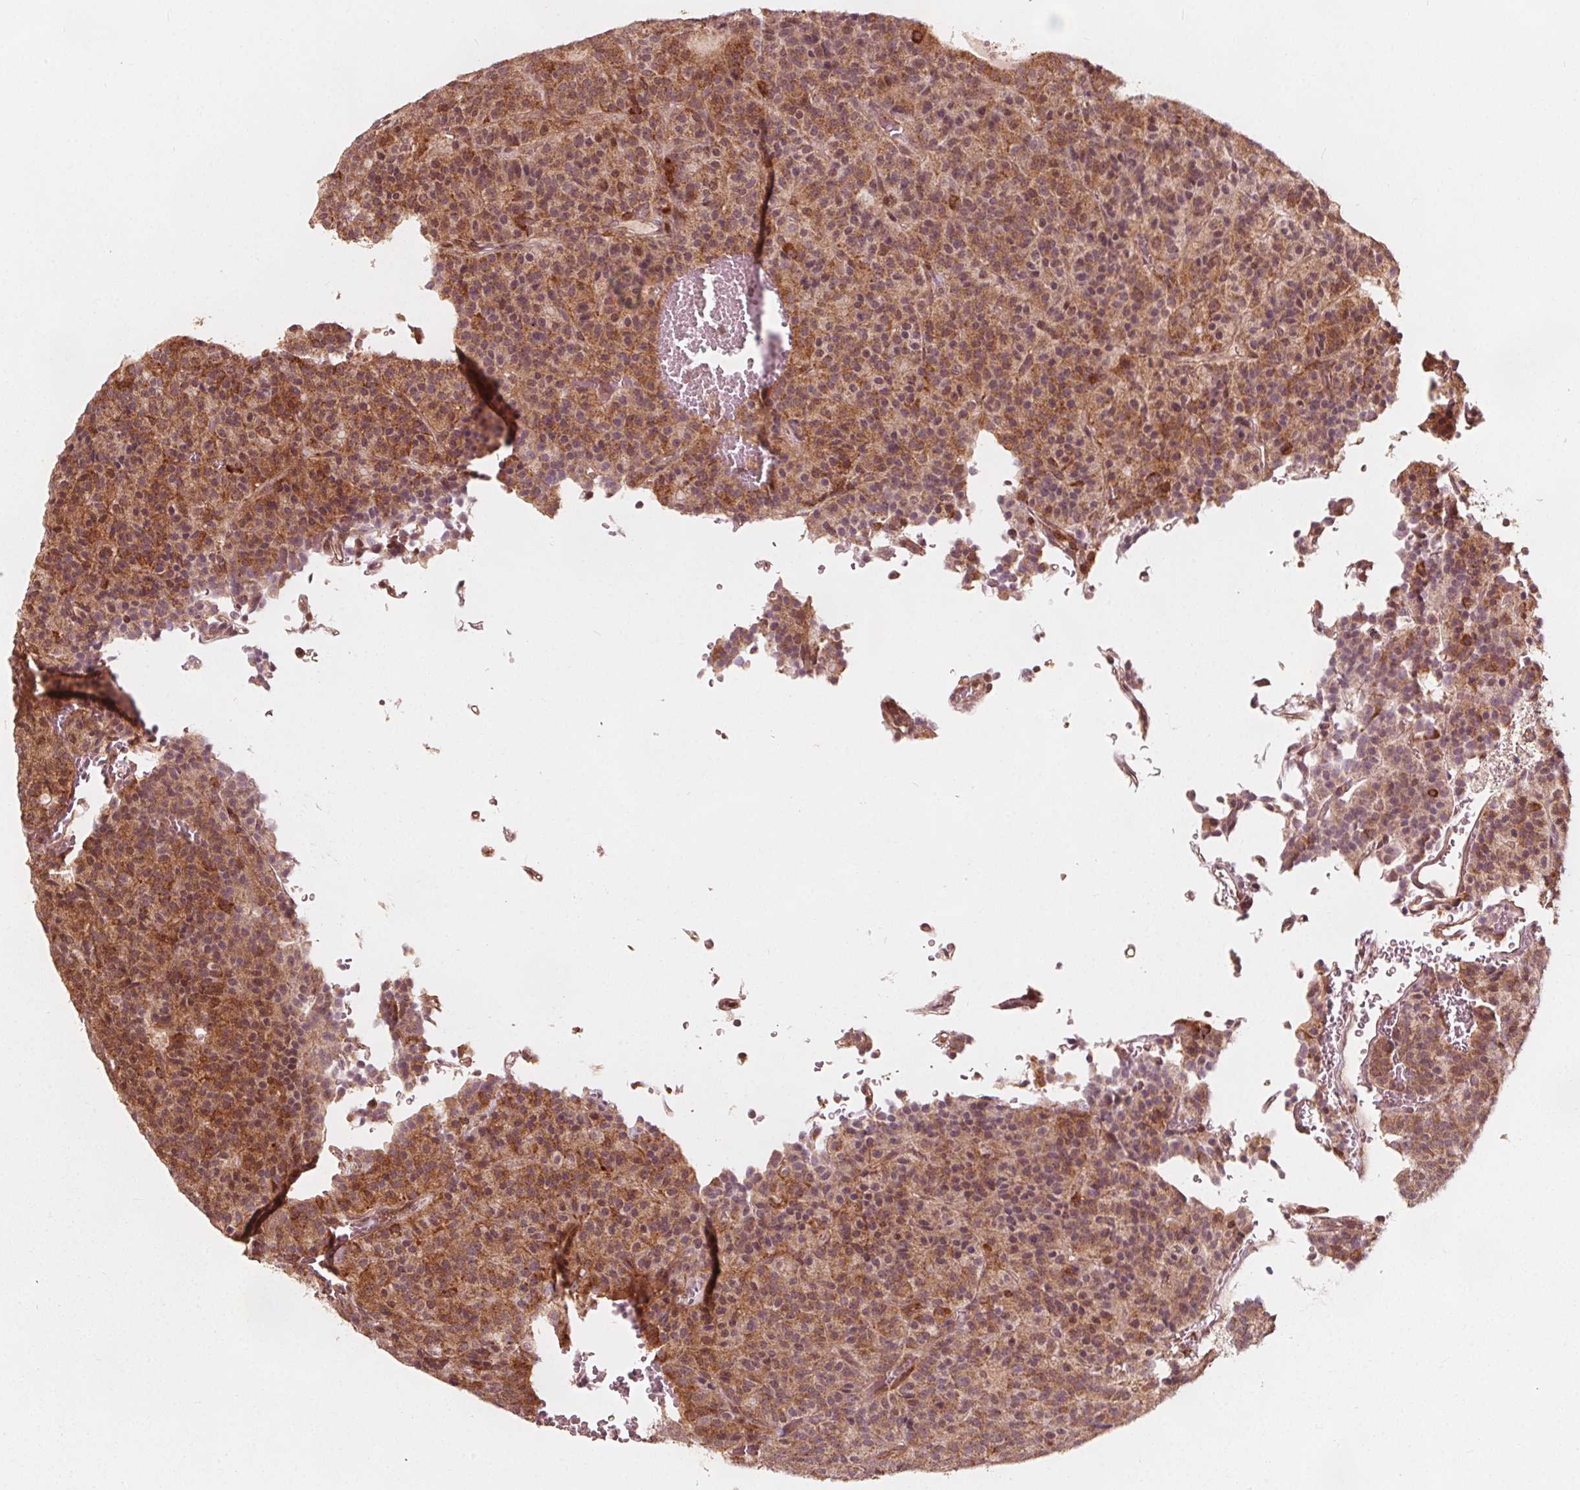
{"staining": {"intensity": "moderate", "quantity": ">75%", "location": "cytoplasmic/membranous,nuclear"}, "tissue": "carcinoid", "cell_type": "Tumor cells", "image_type": "cancer", "snomed": [{"axis": "morphology", "description": "Carcinoid, malignant, NOS"}, {"axis": "topography", "description": "Lung"}], "caption": "This is an image of immunohistochemistry staining of malignant carcinoid, which shows moderate expression in the cytoplasmic/membranous and nuclear of tumor cells.", "gene": "AIP", "patient": {"sex": "male", "age": 70}}